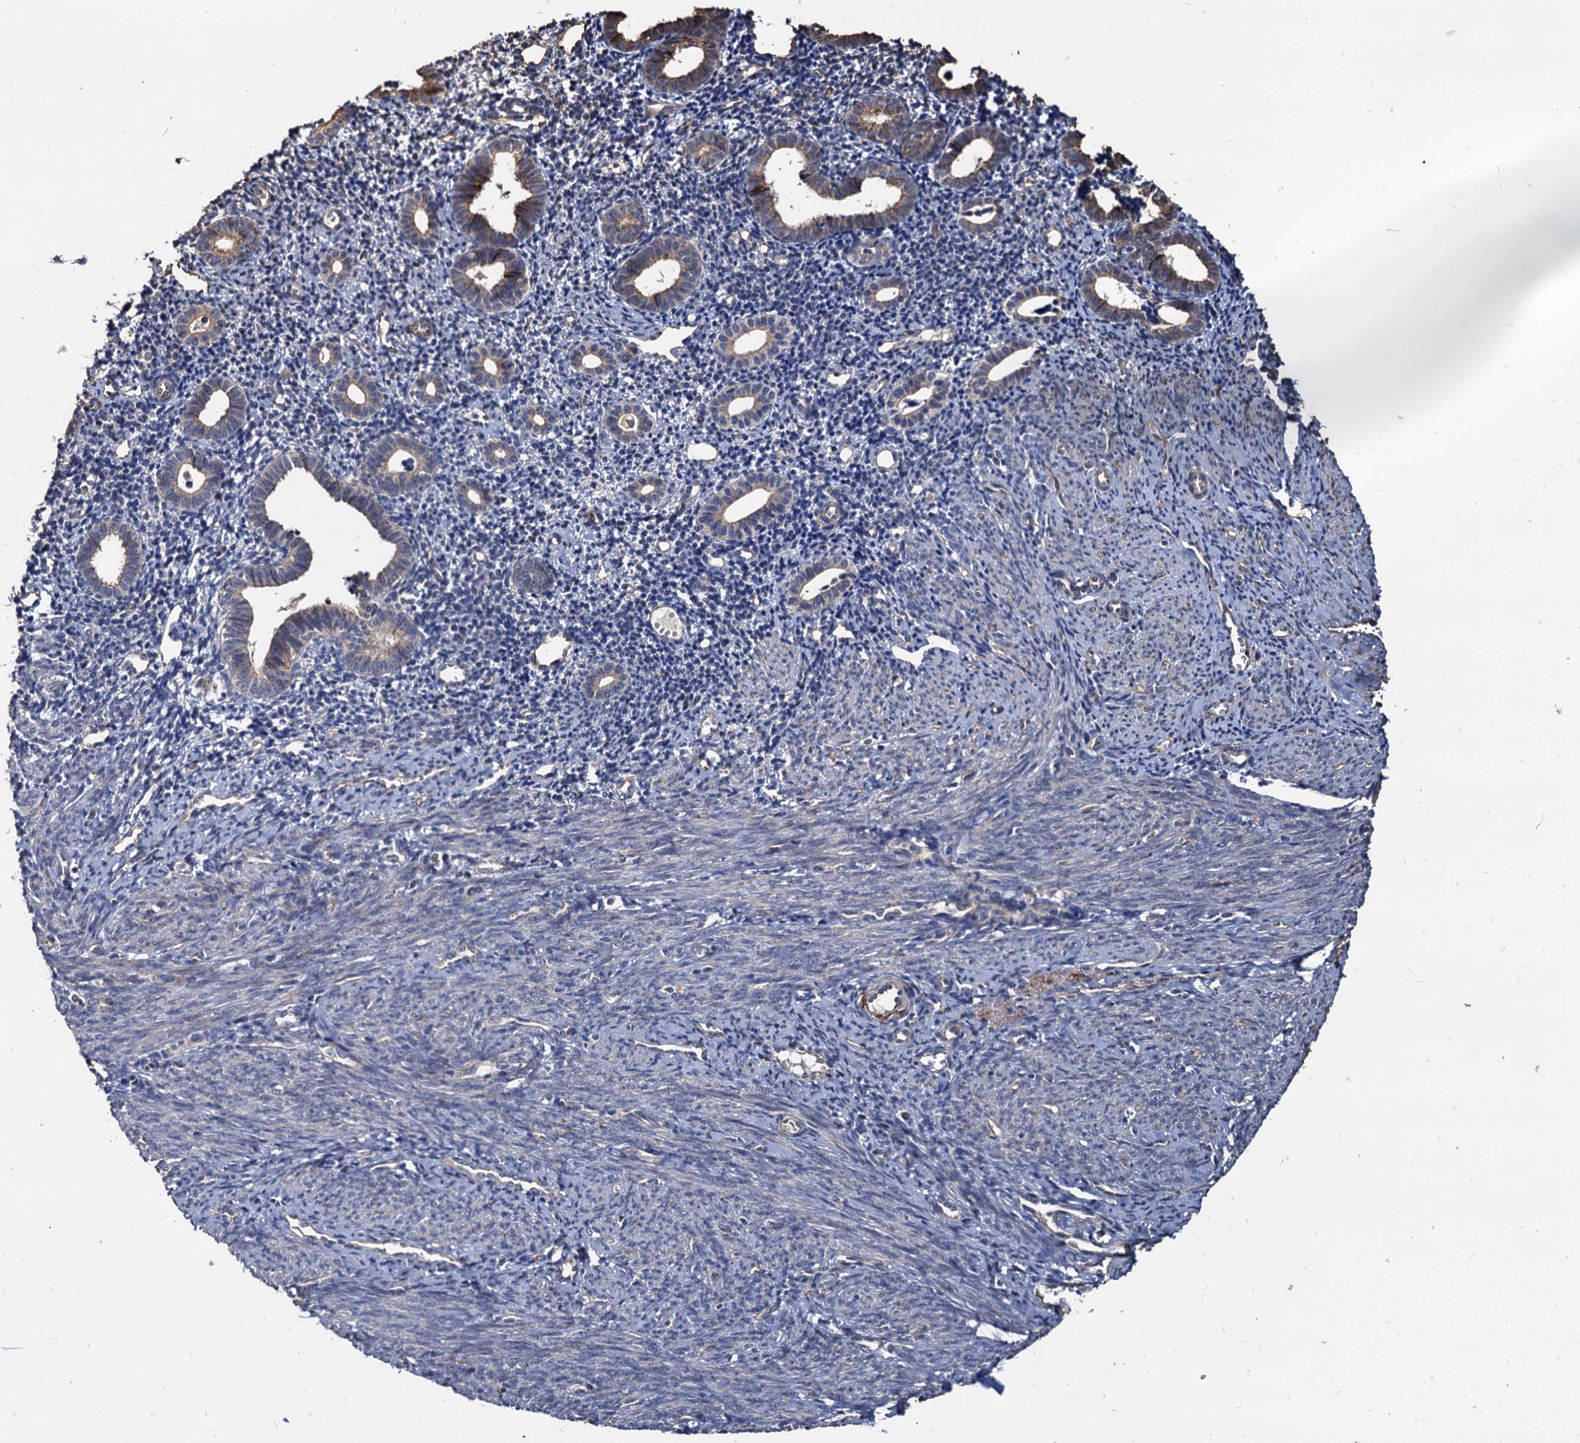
{"staining": {"intensity": "negative", "quantity": "none", "location": "none"}, "tissue": "endometrium", "cell_type": "Cells in endometrial stroma", "image_type": "normal", "snomed": [{"axis": "morphology", "description": "Normal tissue, NOS"}, {"axis": "topography", "description": "Endometrium"}], "caption": "An image of endometrium stained for a protein exhibits no brown staining in cells in endometrial stroma. (DAB (3,3'-diaminobenzidine) immunohistochemistry (IHC) with hematoxylin counter stain).", "gene": "DEPDC4", "patient": {"sex": "female", "age": 56}}